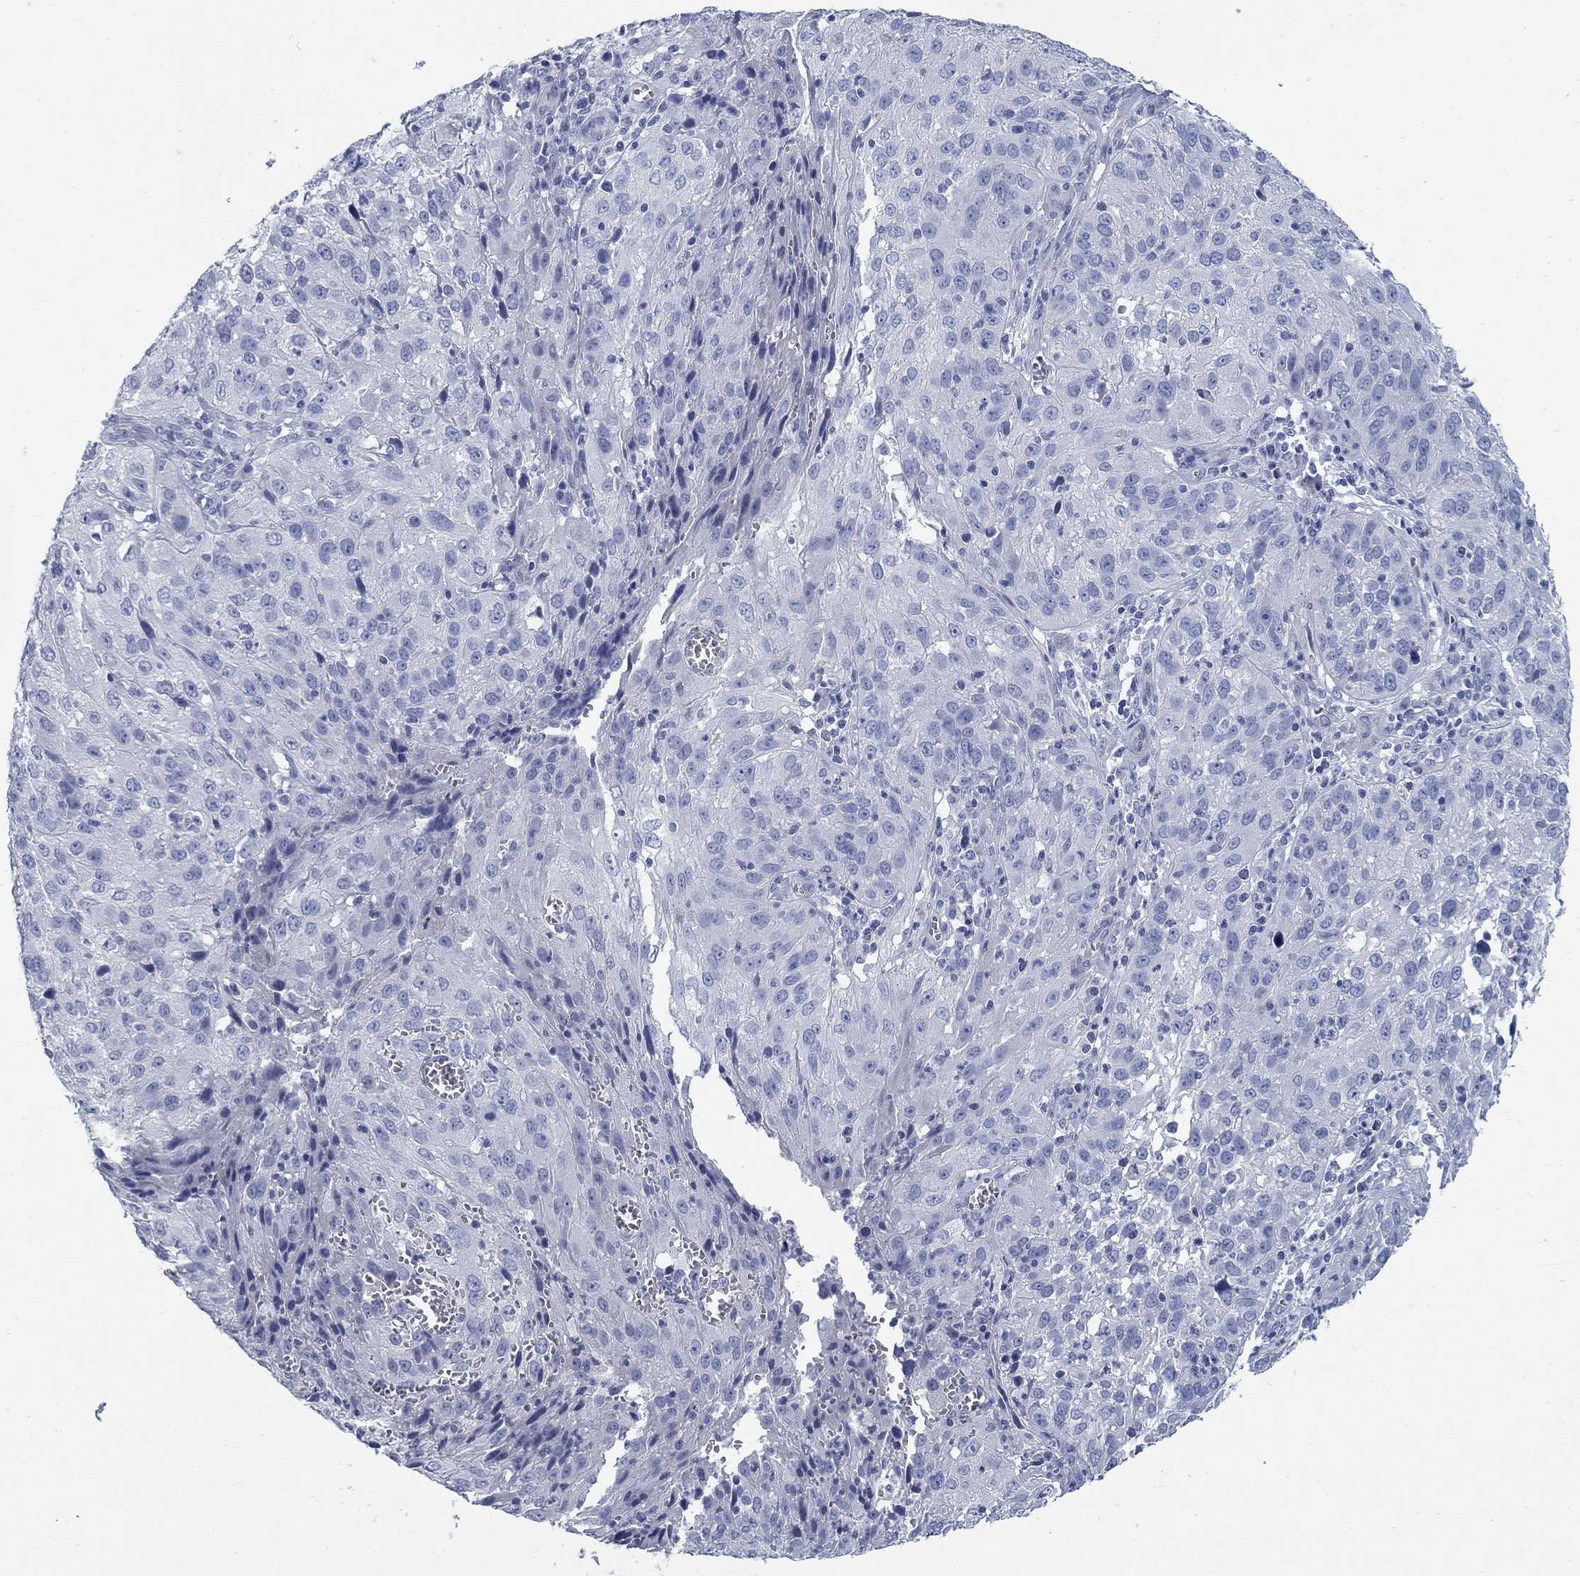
{"staining": {"intensity": "negative", "quantity": "none", "location": "none"}, "tissue": "cervical cancer", "cell_type": "Tumor cells", "image_type": "cancer", "snomed": [{"axis": "morphology", "description": "Squamous cell carcinoma, NOS"}, {"axis": "topography", "description": "Cervix"}], "caption": "Tumor cells are negative for brown protein staining in cervical squamous cell carcinoma. (Stains: DAB (3,3'-diaminobenzidine) immunohistochemistry with hematoxylin counter stain, Microscopy: brightfield microscopy at high magnification).", "gene": "DNER", "patient": {"sex": "female", "age": 32}}